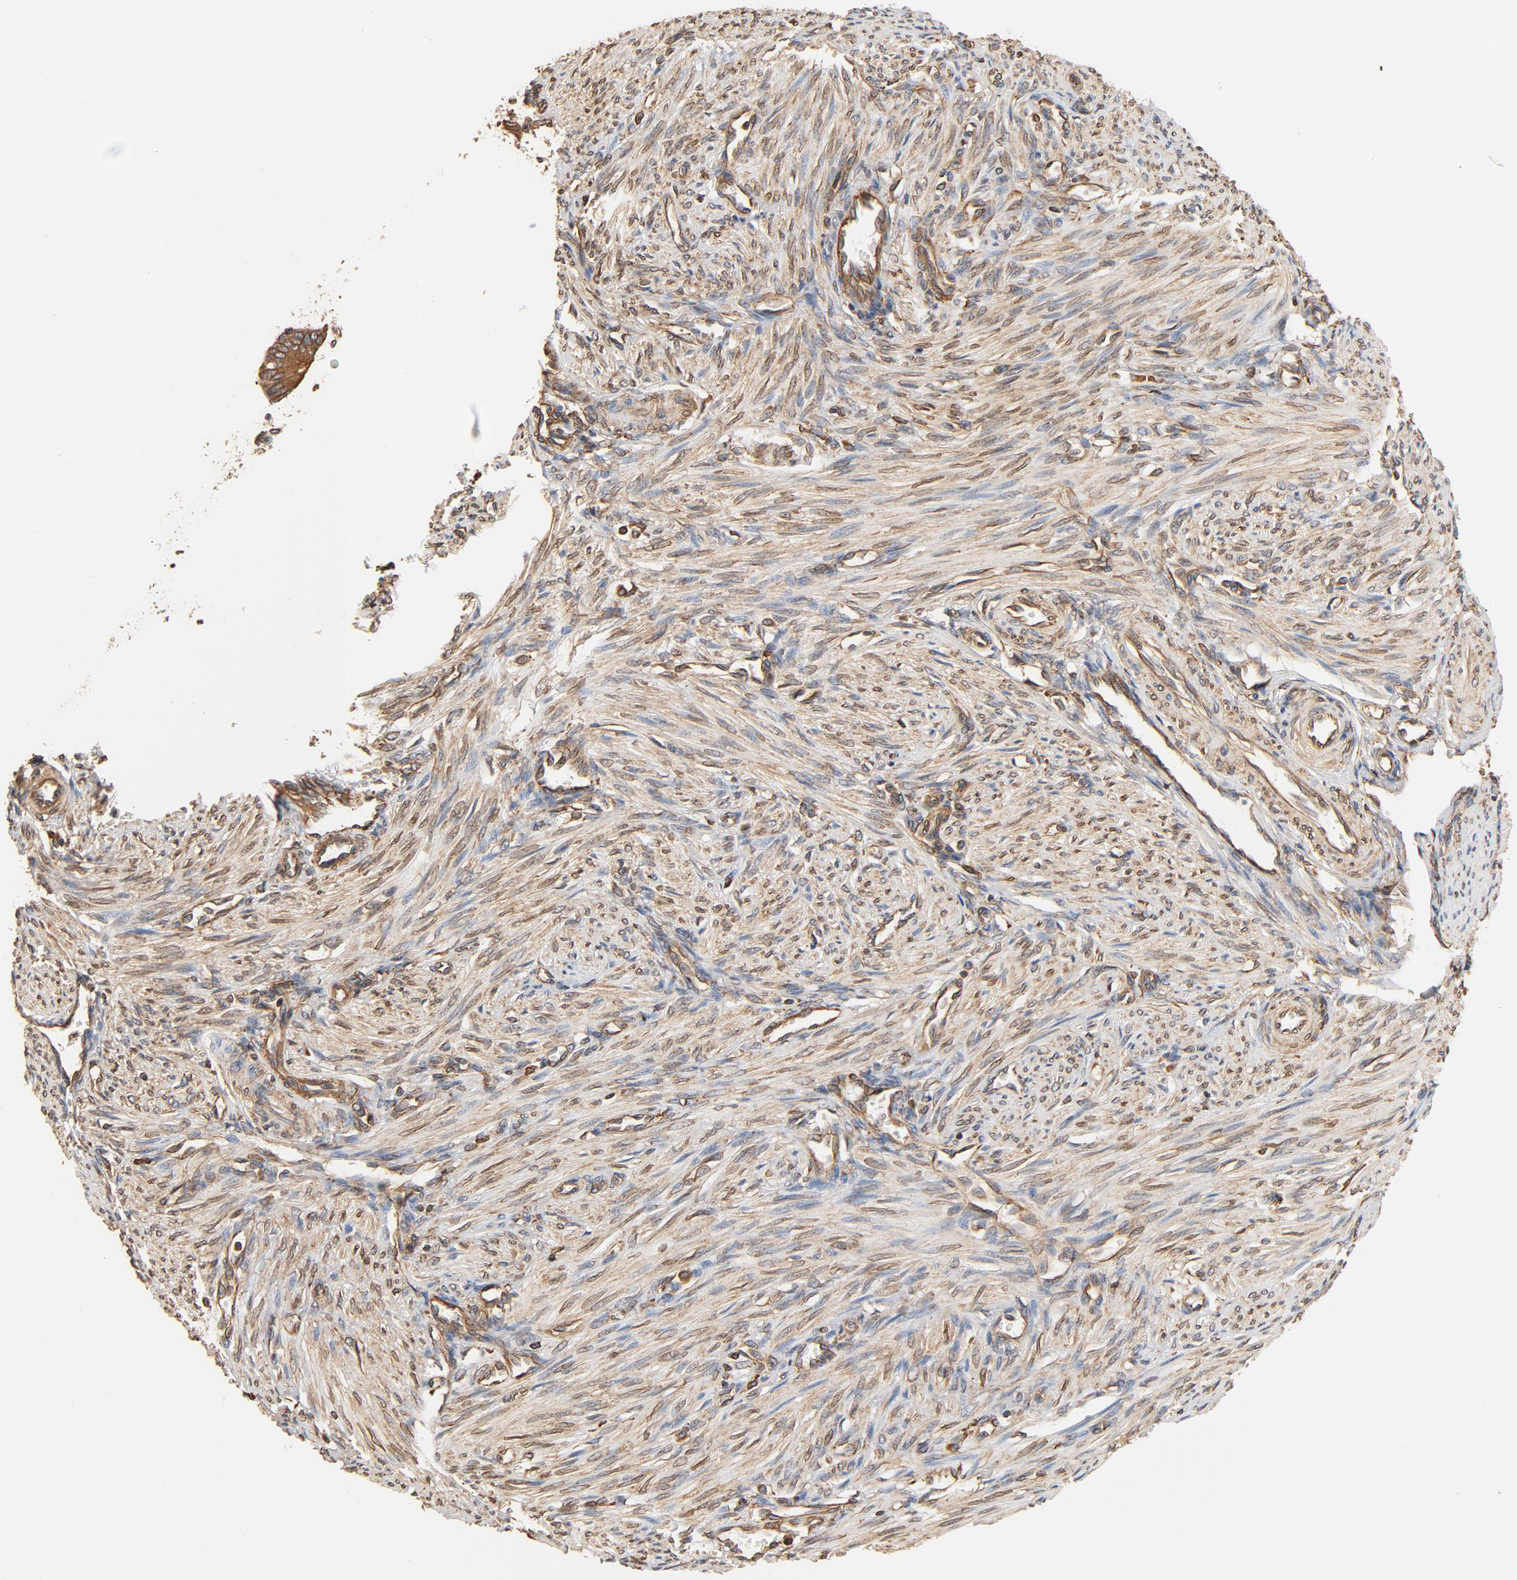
{"staining": {"intensity": "moderate", "quantity": ">75%", "location": "cytoplasmic/membranous"}, "tissue": "endometrium", "cell_type": "Cells in endometrial stroma", "image_type": "normal", "snomed": [{"axis": "morphology", "description": "Normal tissue, NOS"}, {"axis": "topography", "description": "Endometrium"}], "caption": "Protein expression analysis of normal endometrium shows moderate cytoplasmic/membranous expression in about >75% of cells in endometrial stroma.", "gene": "BCAP31", "patient": {"sex": "female", "age": 27}}